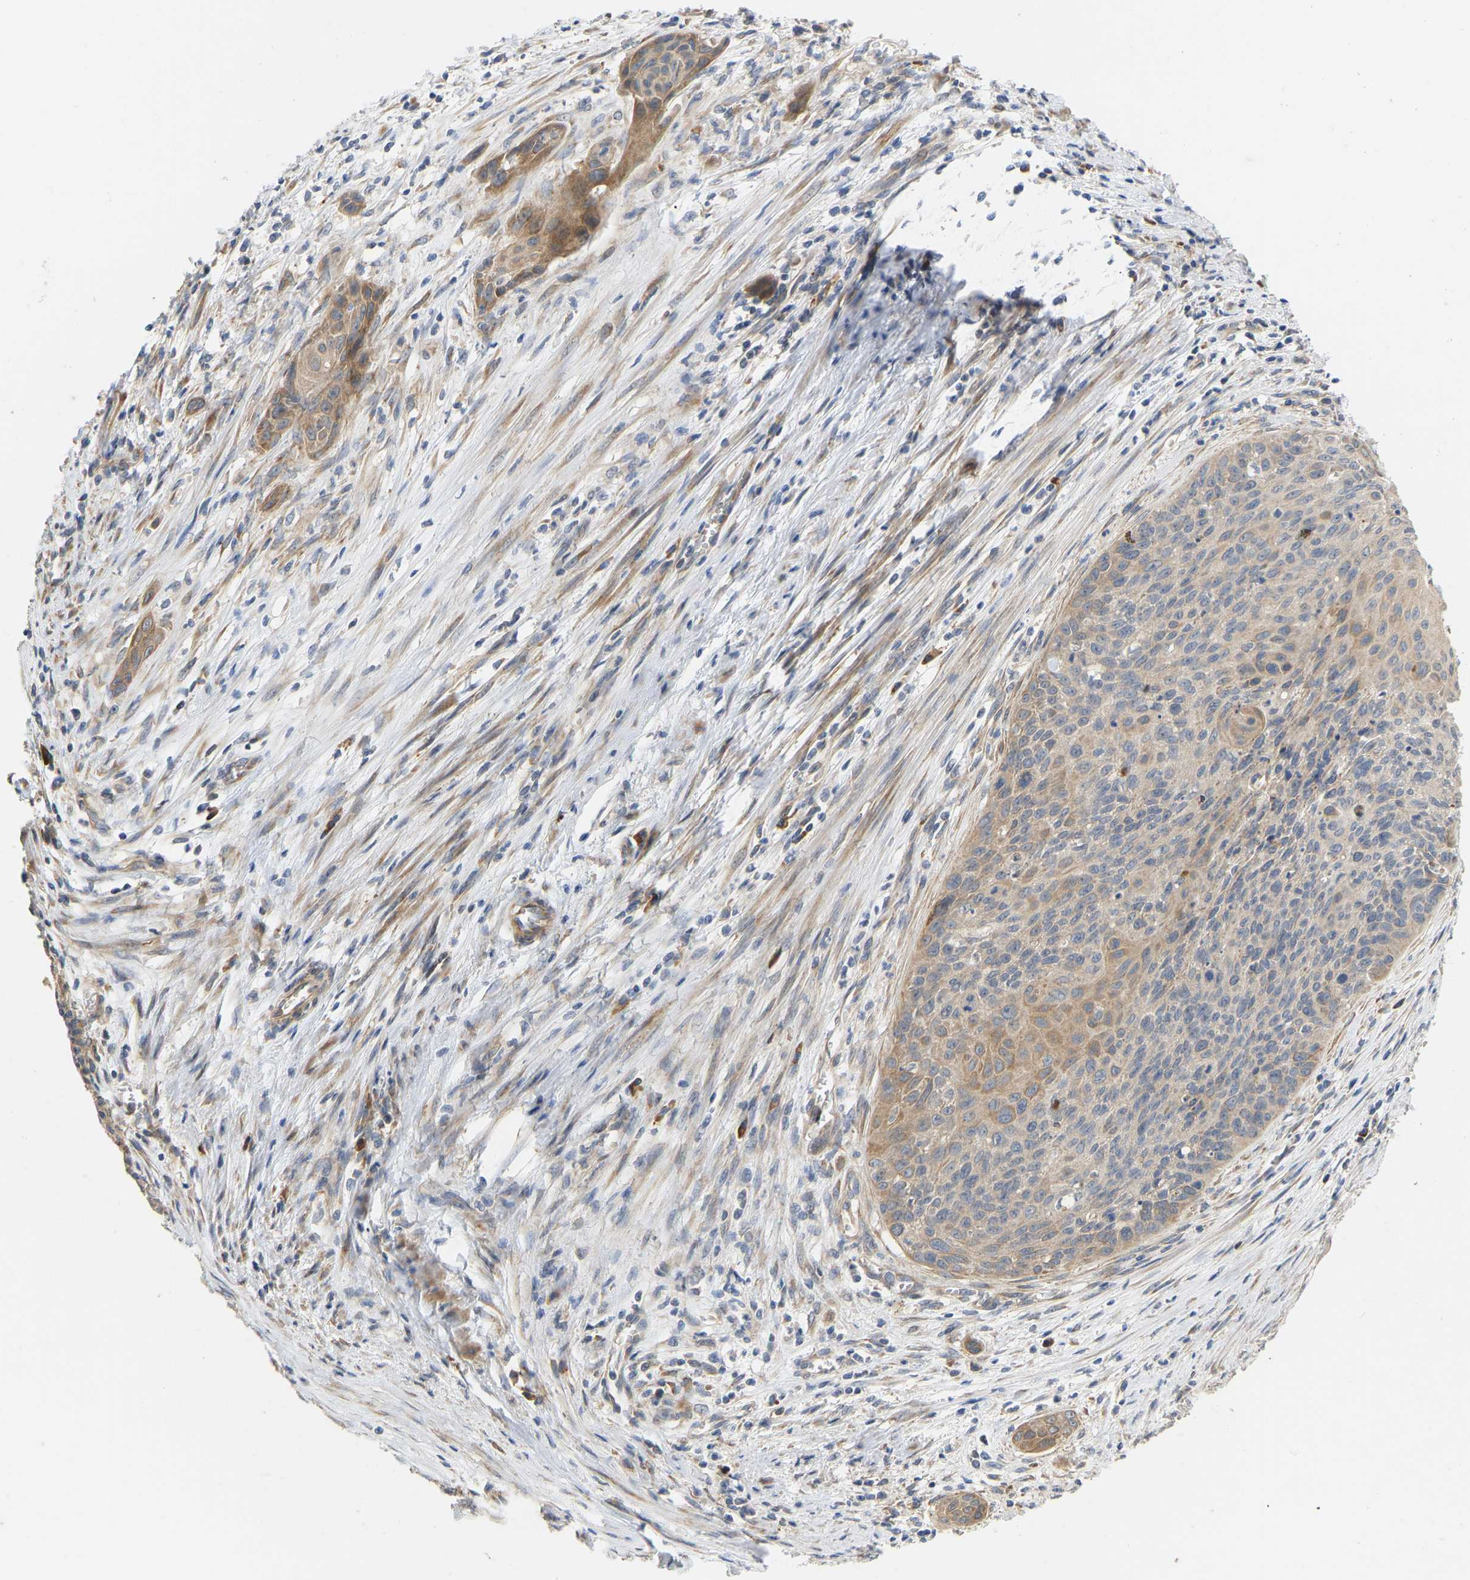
{"staining": {"intensity": "moderate", "quantity": "<25%", "location": "cytoplasmic/membranous"}, "tissue": "cervical cancer", "cell_type": "Tumor cells", "image_type": "cancer", "snomed": [{"axis": "morphology", "description": "Squamous cell carcinoma, NOS"}, {"axis": "topography", "description": "Cervix"}], "caption": "Protein staining displays moderate cytoplasmic/membranous positivity in about <25% of tumor cells in squamous cell carcinoma (cervical).", "gene": "HACD2", "patient": {"sex": "female", "age": 55}}